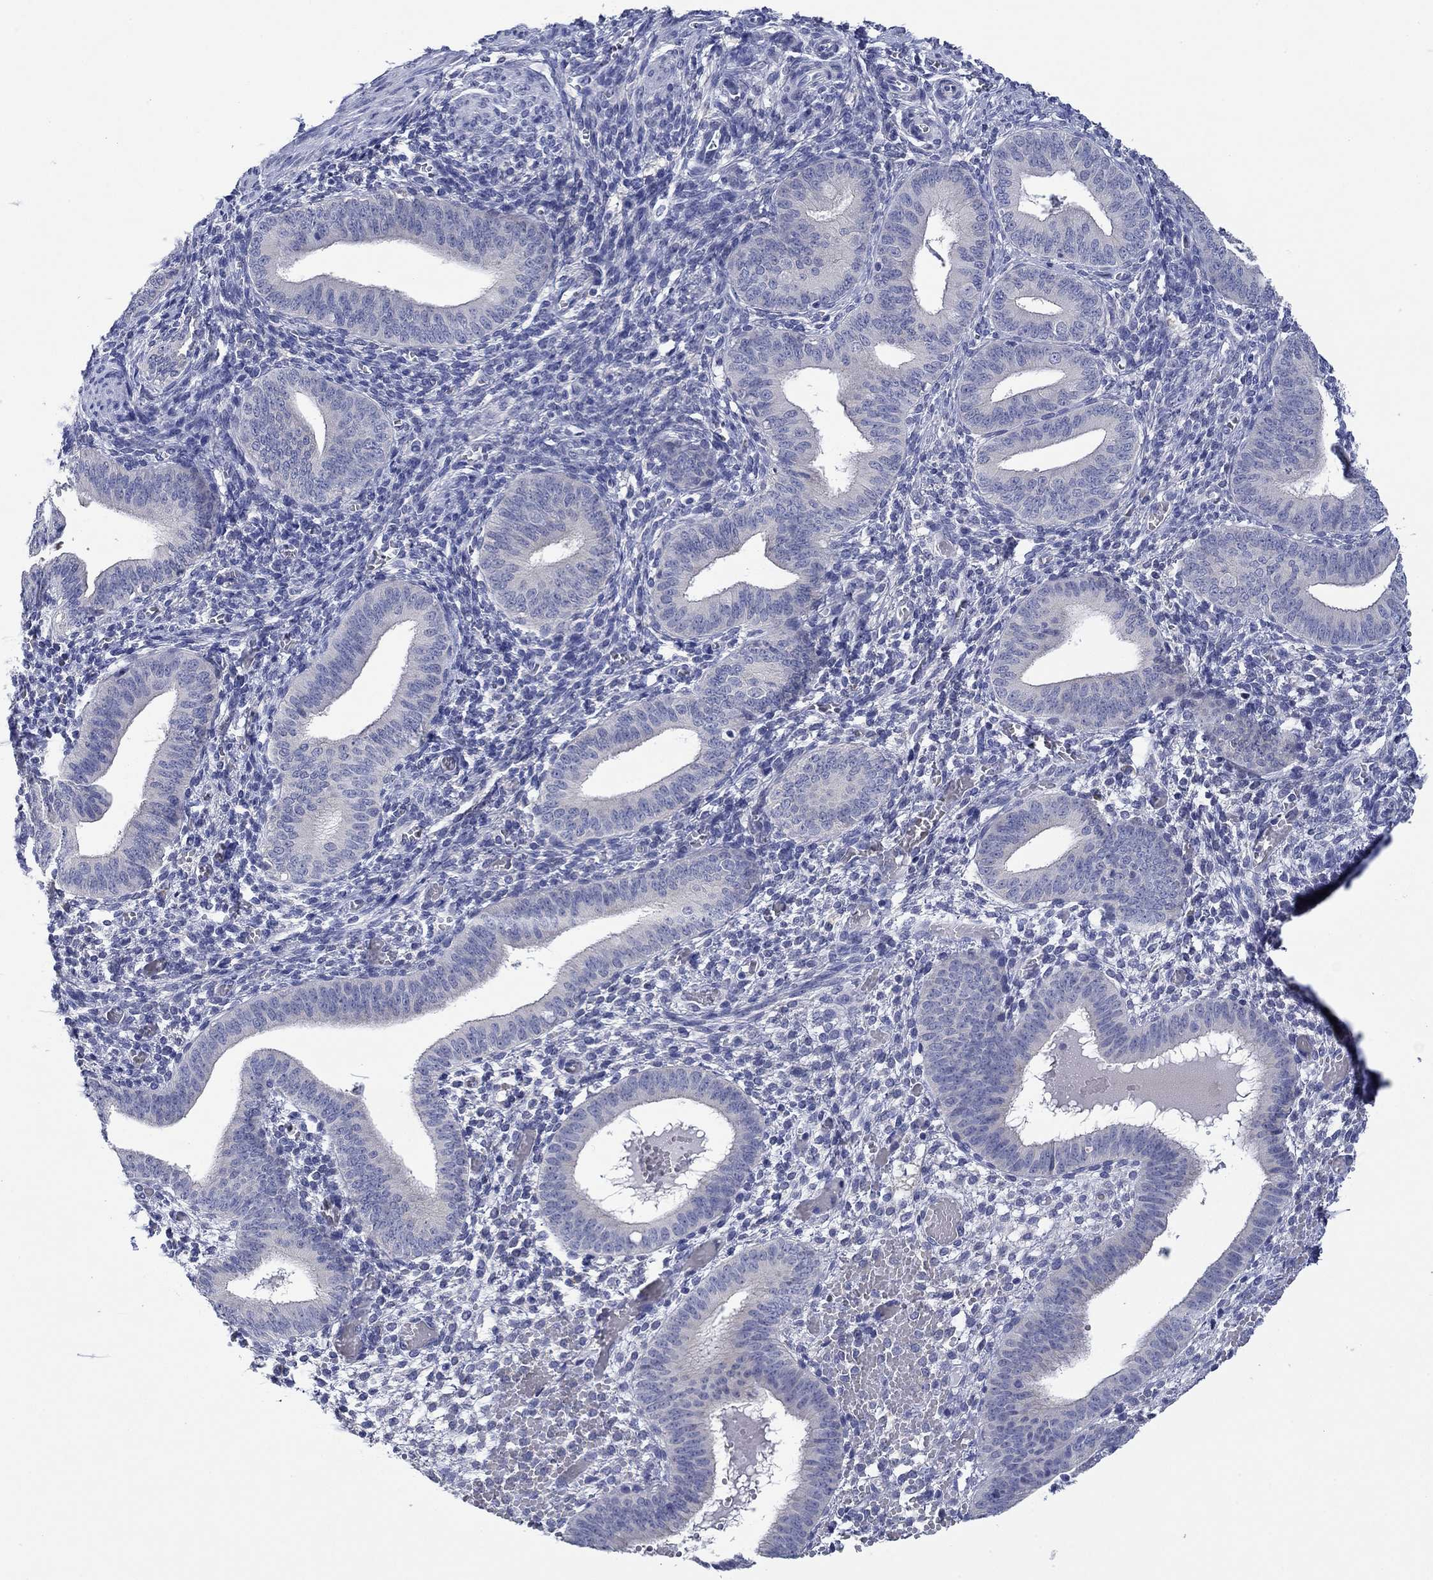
{"staining": {"intensity": "negative", "quantity": "none", "location": "none"}, "tissue": "endometrium", "cell_type": "Cells in endometrial stroma", "image_type": "normal", "snomed": [{"axis": "morphology", "description": "Normal tissue, NOS"}, {"axis": "topography", "description": "Endometrium"}], "caption": "A micrograph of endometrium stained for a protein demonstrates no brown staining in cells in endometrial stroma. (Immunohistochemistry (ihc), brightfield microscopy, high magnification).", "gene": "HDC", "patient": {"sex": "female", "age": 42}}